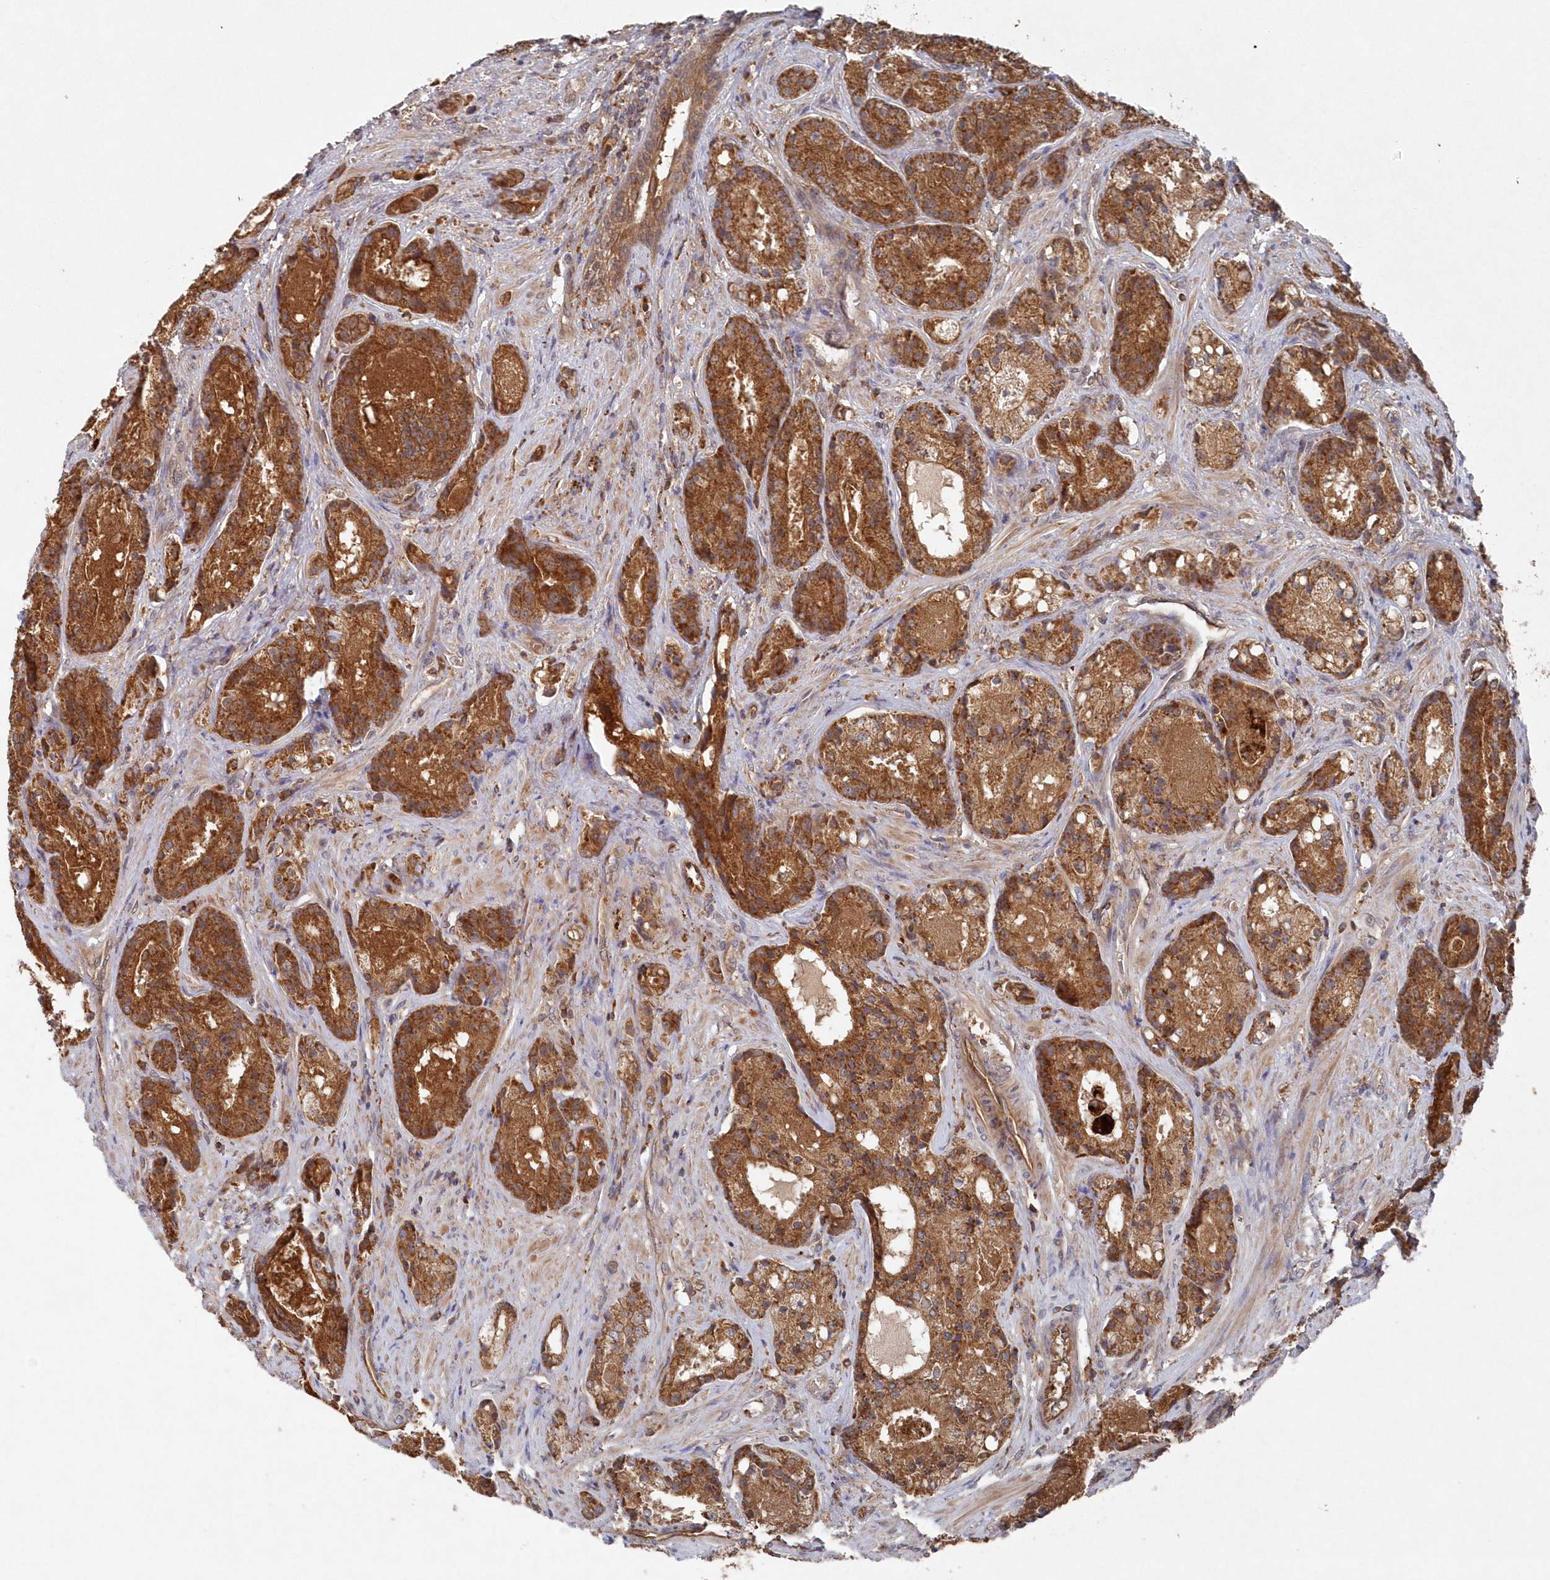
{"staining": {"intensity": "strong", "quantity": ">75%", "location": "cytoplasmic/membranous"}, "tissue": "prostate cancer", "cell_type": "Tumor cells", "image_type": "cancer", "snomed": [{"axis": "morphology", "description": "Adenocarcinoma, High grade"}, {"axis": "topography", "description": "Prostate"}], "caption": "A histopathology image of prostate cancer (high-grade adenocarcinoma) stained for a protein exhibits strong cytoplasmic/membranous brown staining in tumor cells.", "gene": "ASNSD1", "patient": {"sex": "male", "age": 60}}